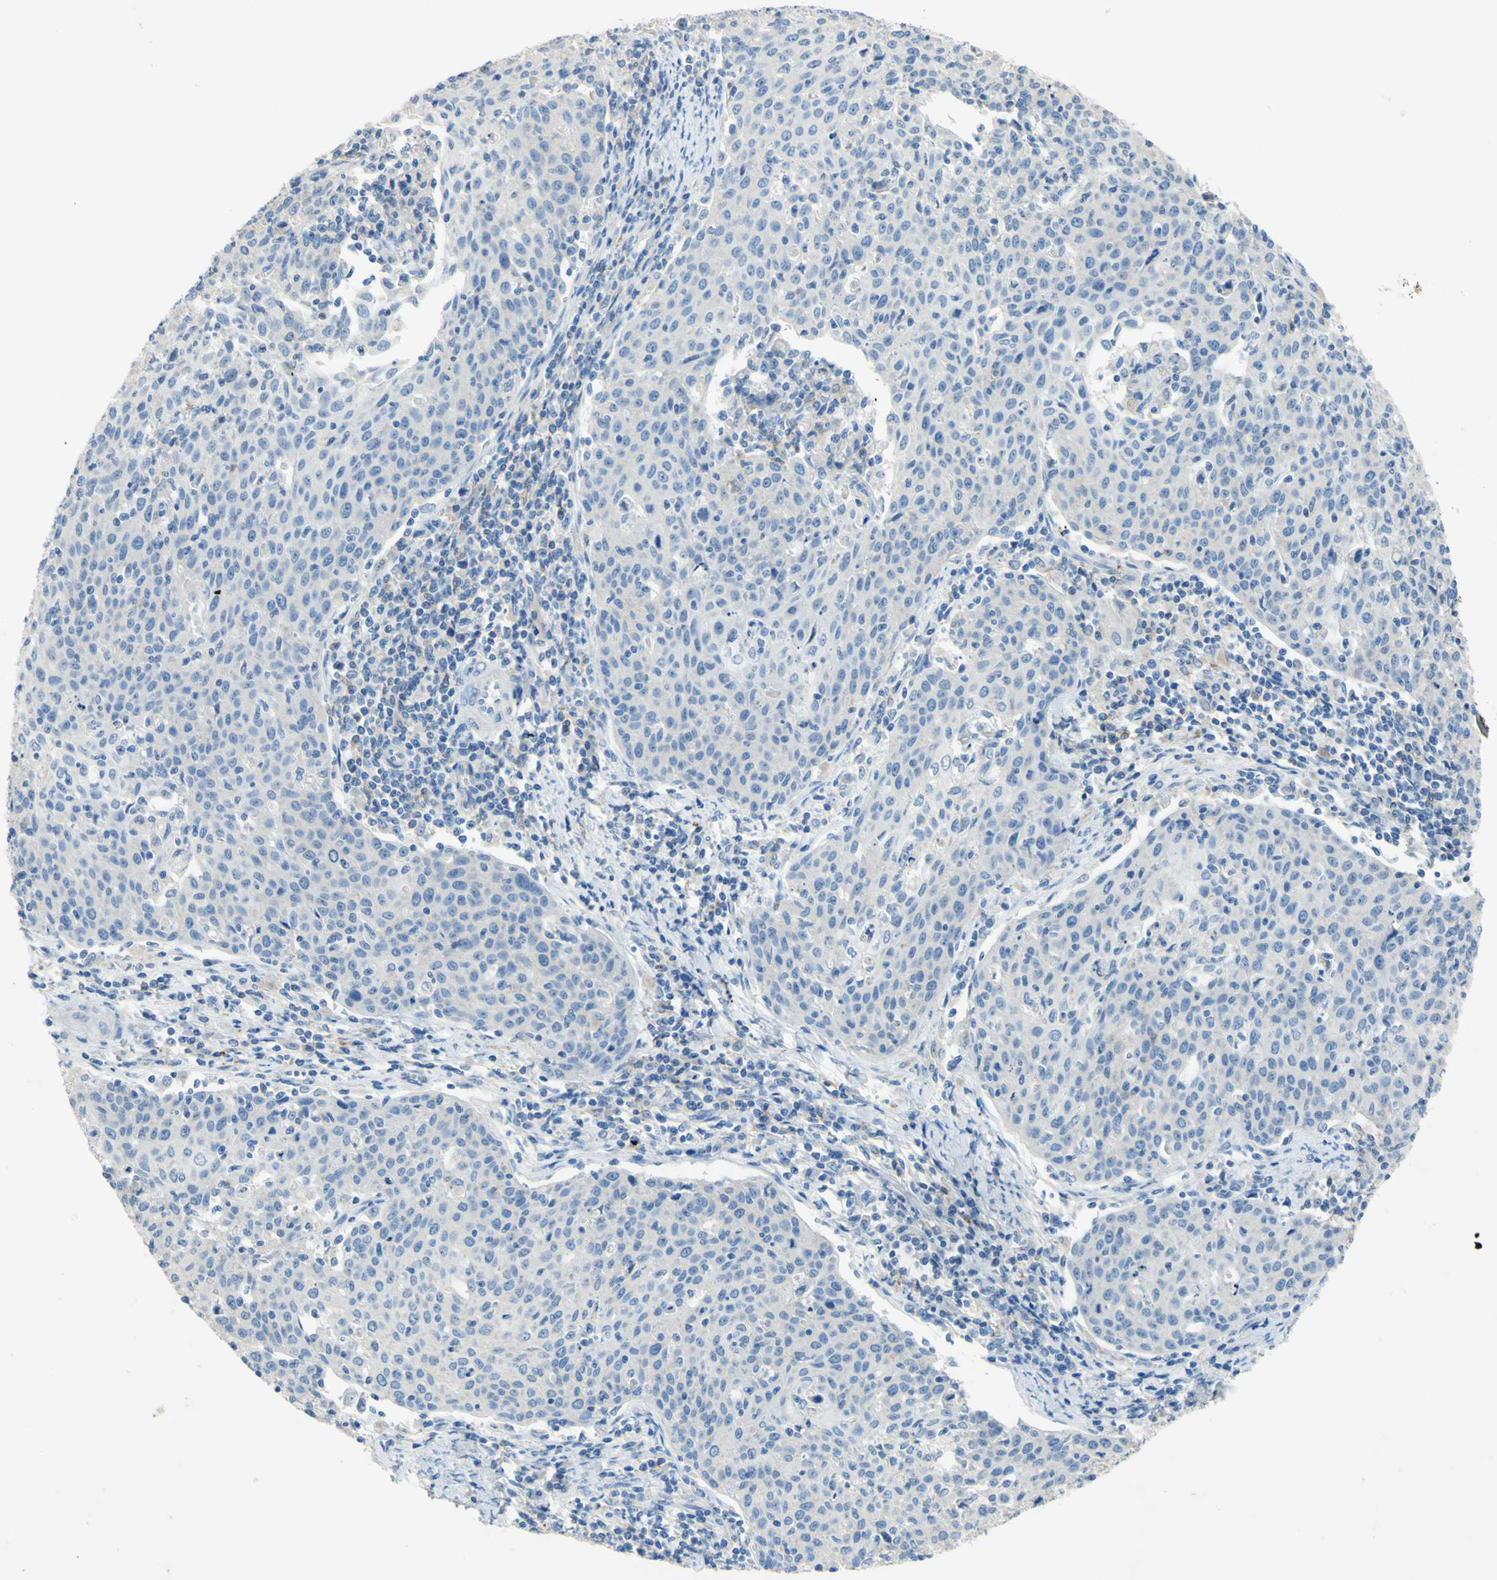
{"staining": {"intensity": "negative", "quantity": "none", "location": "none"}, "tissue": "cervical cancer", "cell_type": "Tumor cells", "image_type": "cancer", "snomed": [{"axis": "morphology", "description": "Squamous cell carcinoma, NOS"}, {"axis": "topography", "description": "Cervix"}], "caption": "Immunohistochemical staining of human cervical cancer (squamous cell carcinoma) reveals no significant expression in tumor cells.", "gene": "CDH10", "patient": {"sex": "female", "age": 38}}